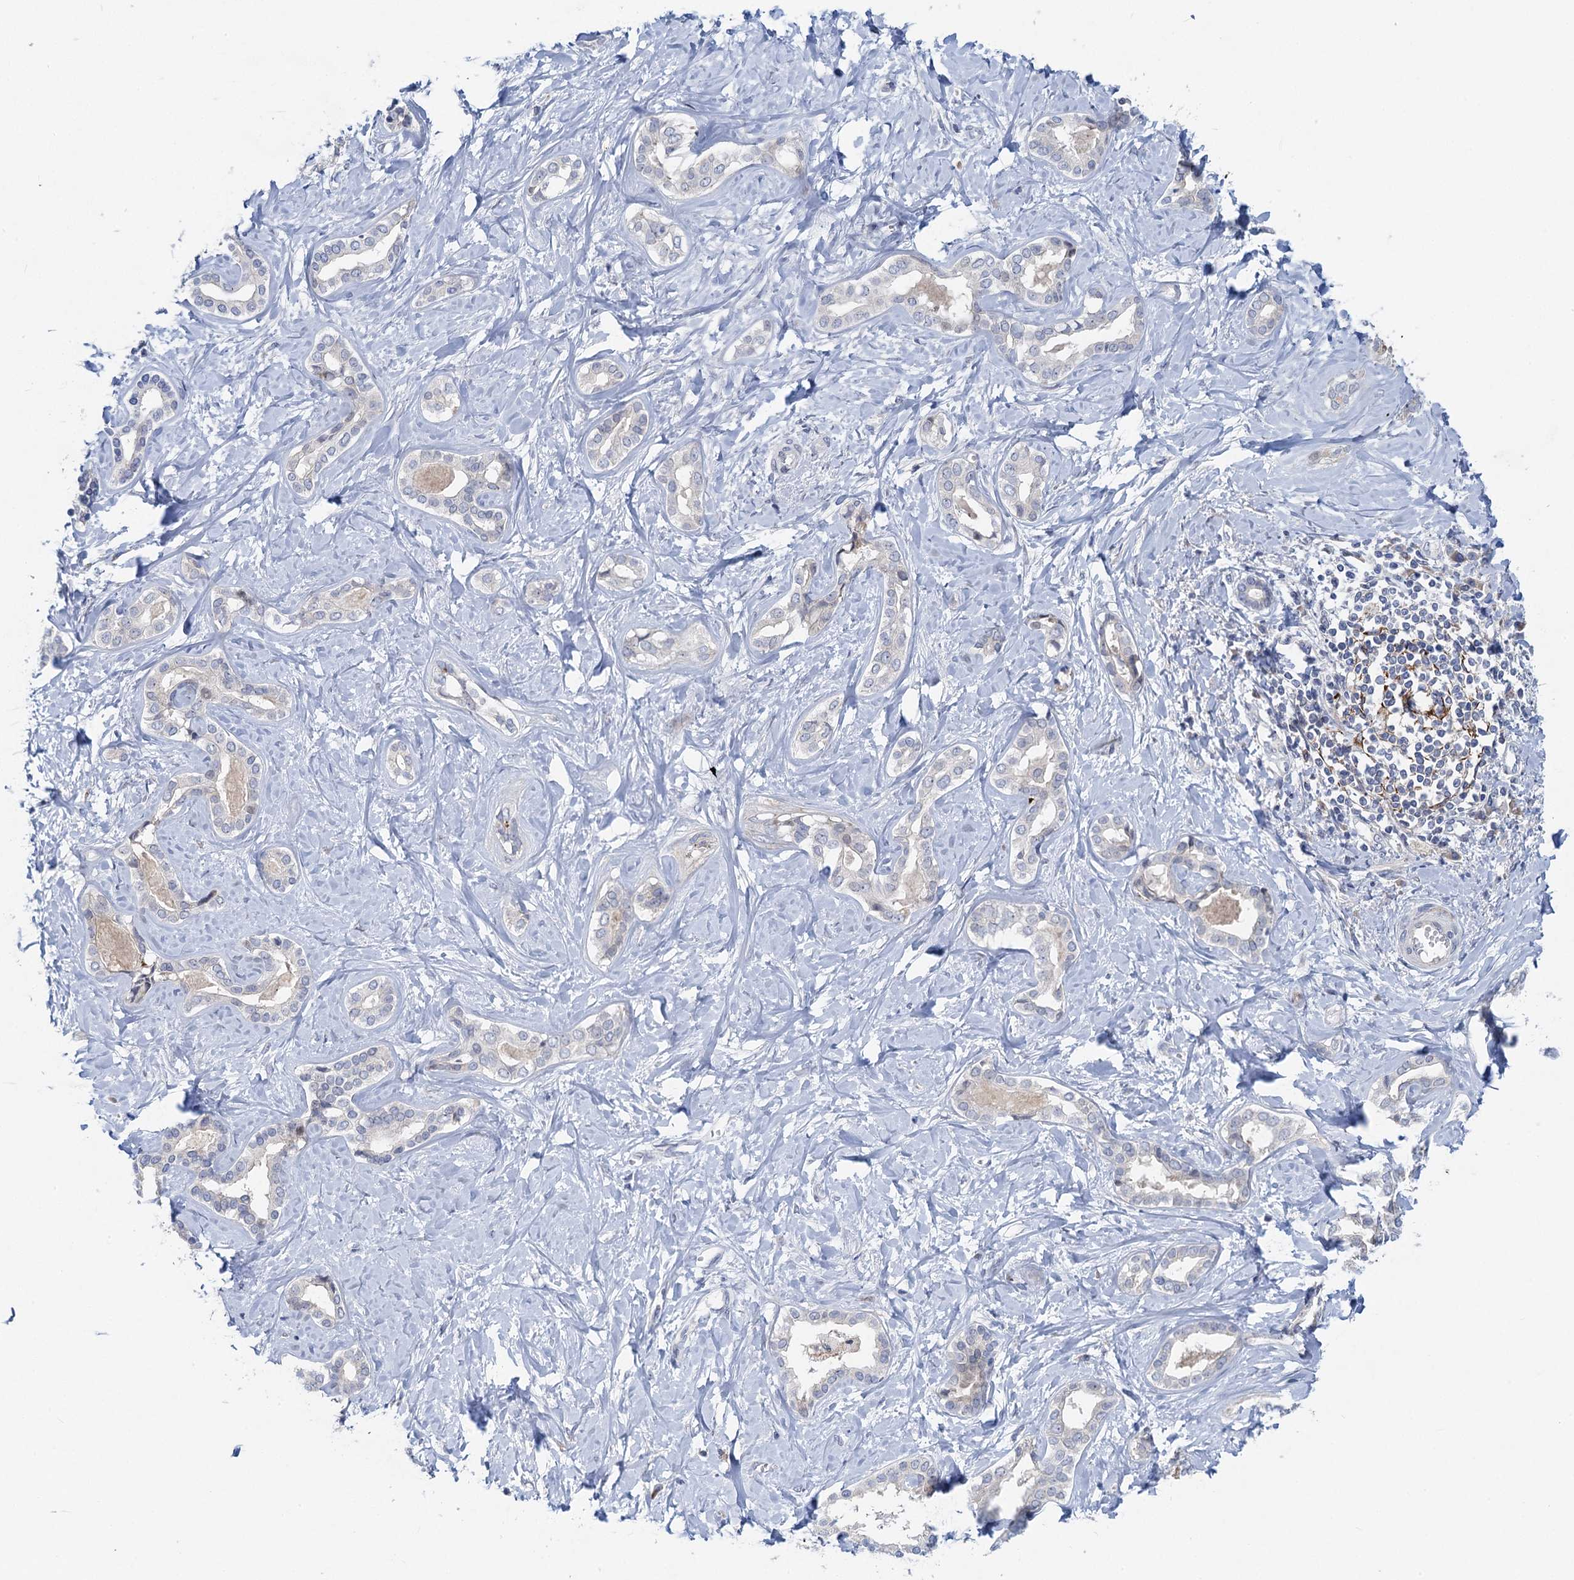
{"staining": {"intensity": "negative", "quantity": "none", "location": "none"}, "tissue": "liver cancer", "cell_type": "Tumor cells", "image_type": "cancer", "snomed": [{"axis": "morphology", "description": "Cholangiocarcinoma"}, {"axis": "topography", "description": "Liver"}], "caption": "IHC image of neoplastic tissue: liver cancer (cholangiocarcinoma) stained with DAB (3,3'-diaminobenzidine) reveals no significant protein staining in tumor cells. (DAB IHC, high magnification).", "gene": "QPCTL", "patient": {"sex": "female", "age": 77}}